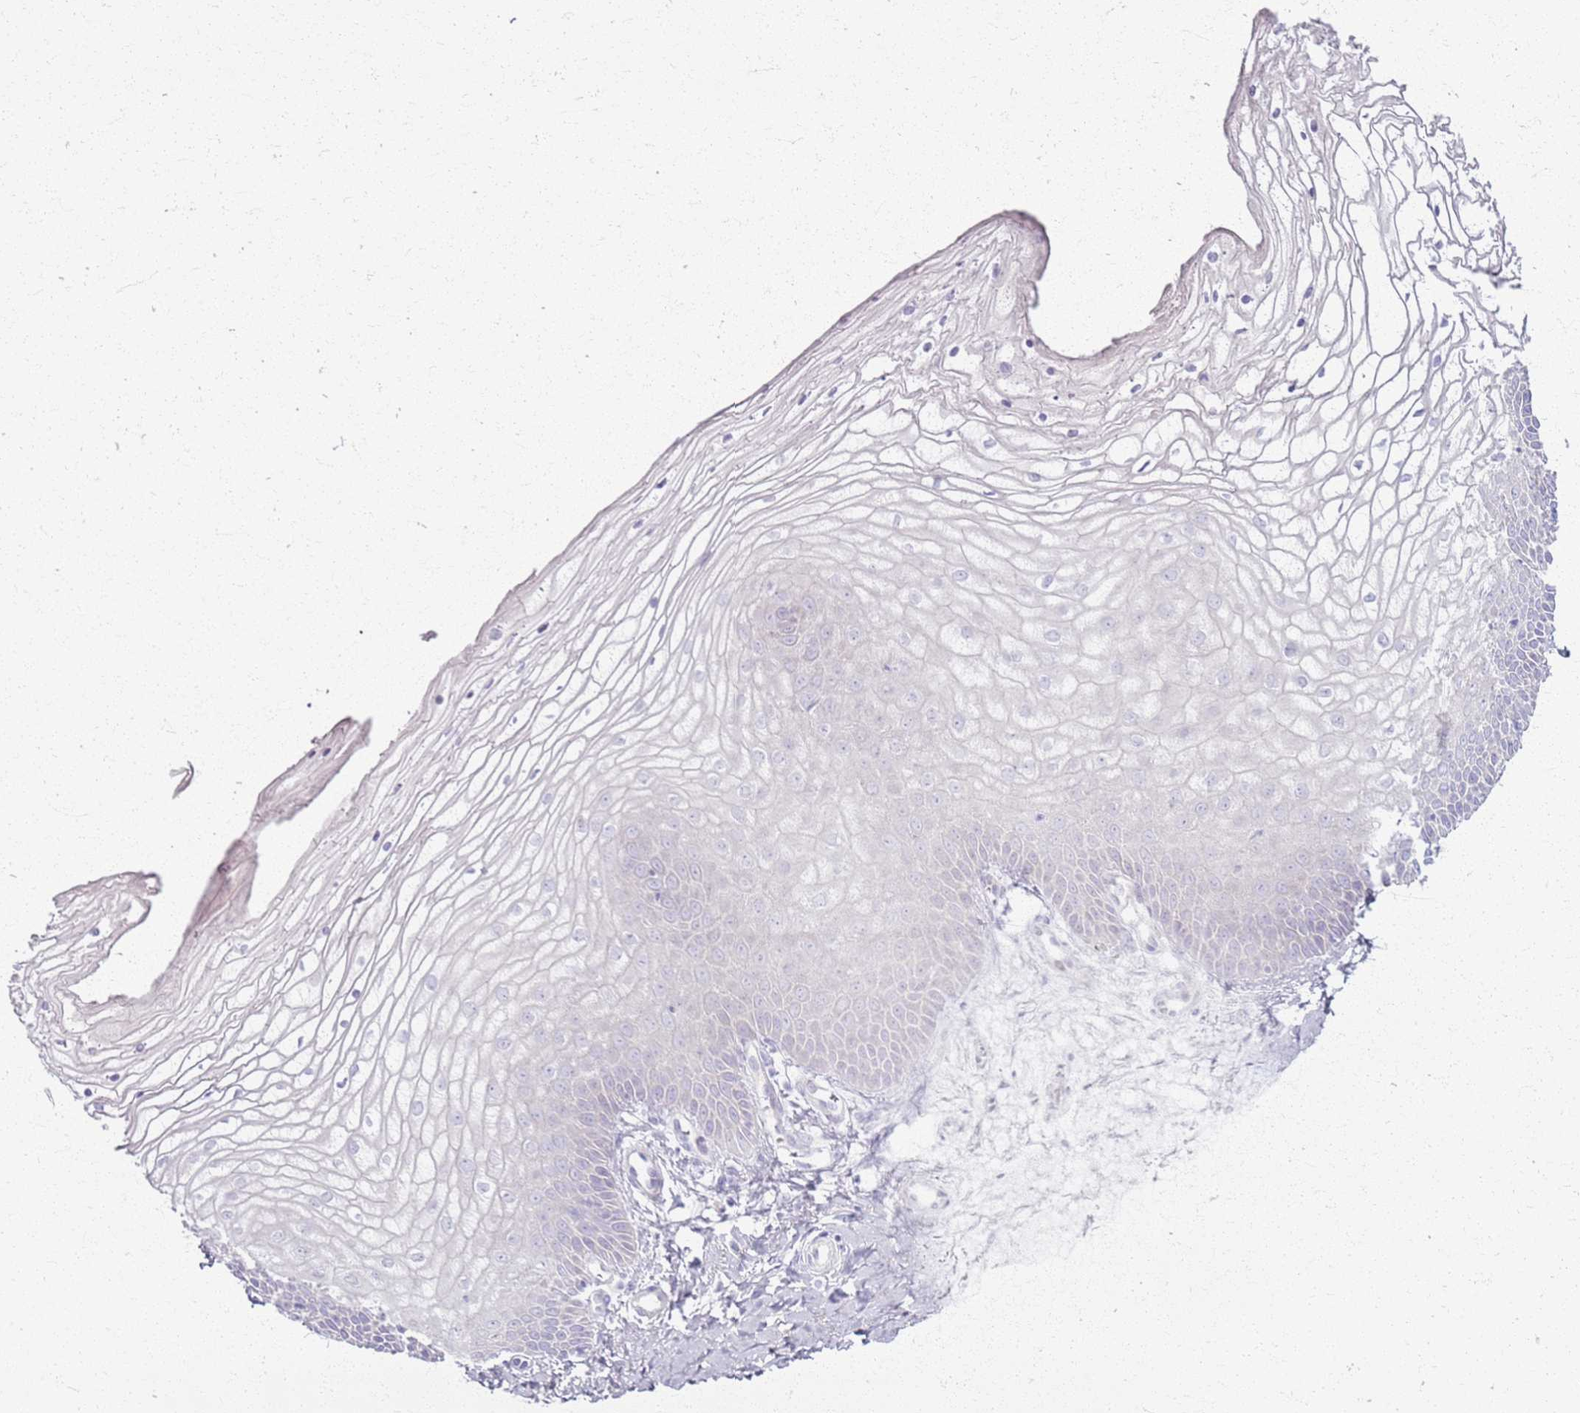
{"staining": {"intensity": "negative", "quantity": "none", "location": "none"}, "tissue": "vagina", "cell_type": "Squamous epithelial cells", "image_type": "normal", "snomed": [{"axis": "morphology", "description": "Normal tissue, NOS"}, {"axis": "topography", "description": "Vagina"}], "caption": "Immunohistochemistry histopathology image of normal vagina: human vagina stained with DAB (3,3'-diaminobenzidine) reveals no significant protein staining in squamous epithelial cells. Nuclei are stained in blue.", "gene": "CSRP3", "patient": {"sex": "female", "age": 68}}